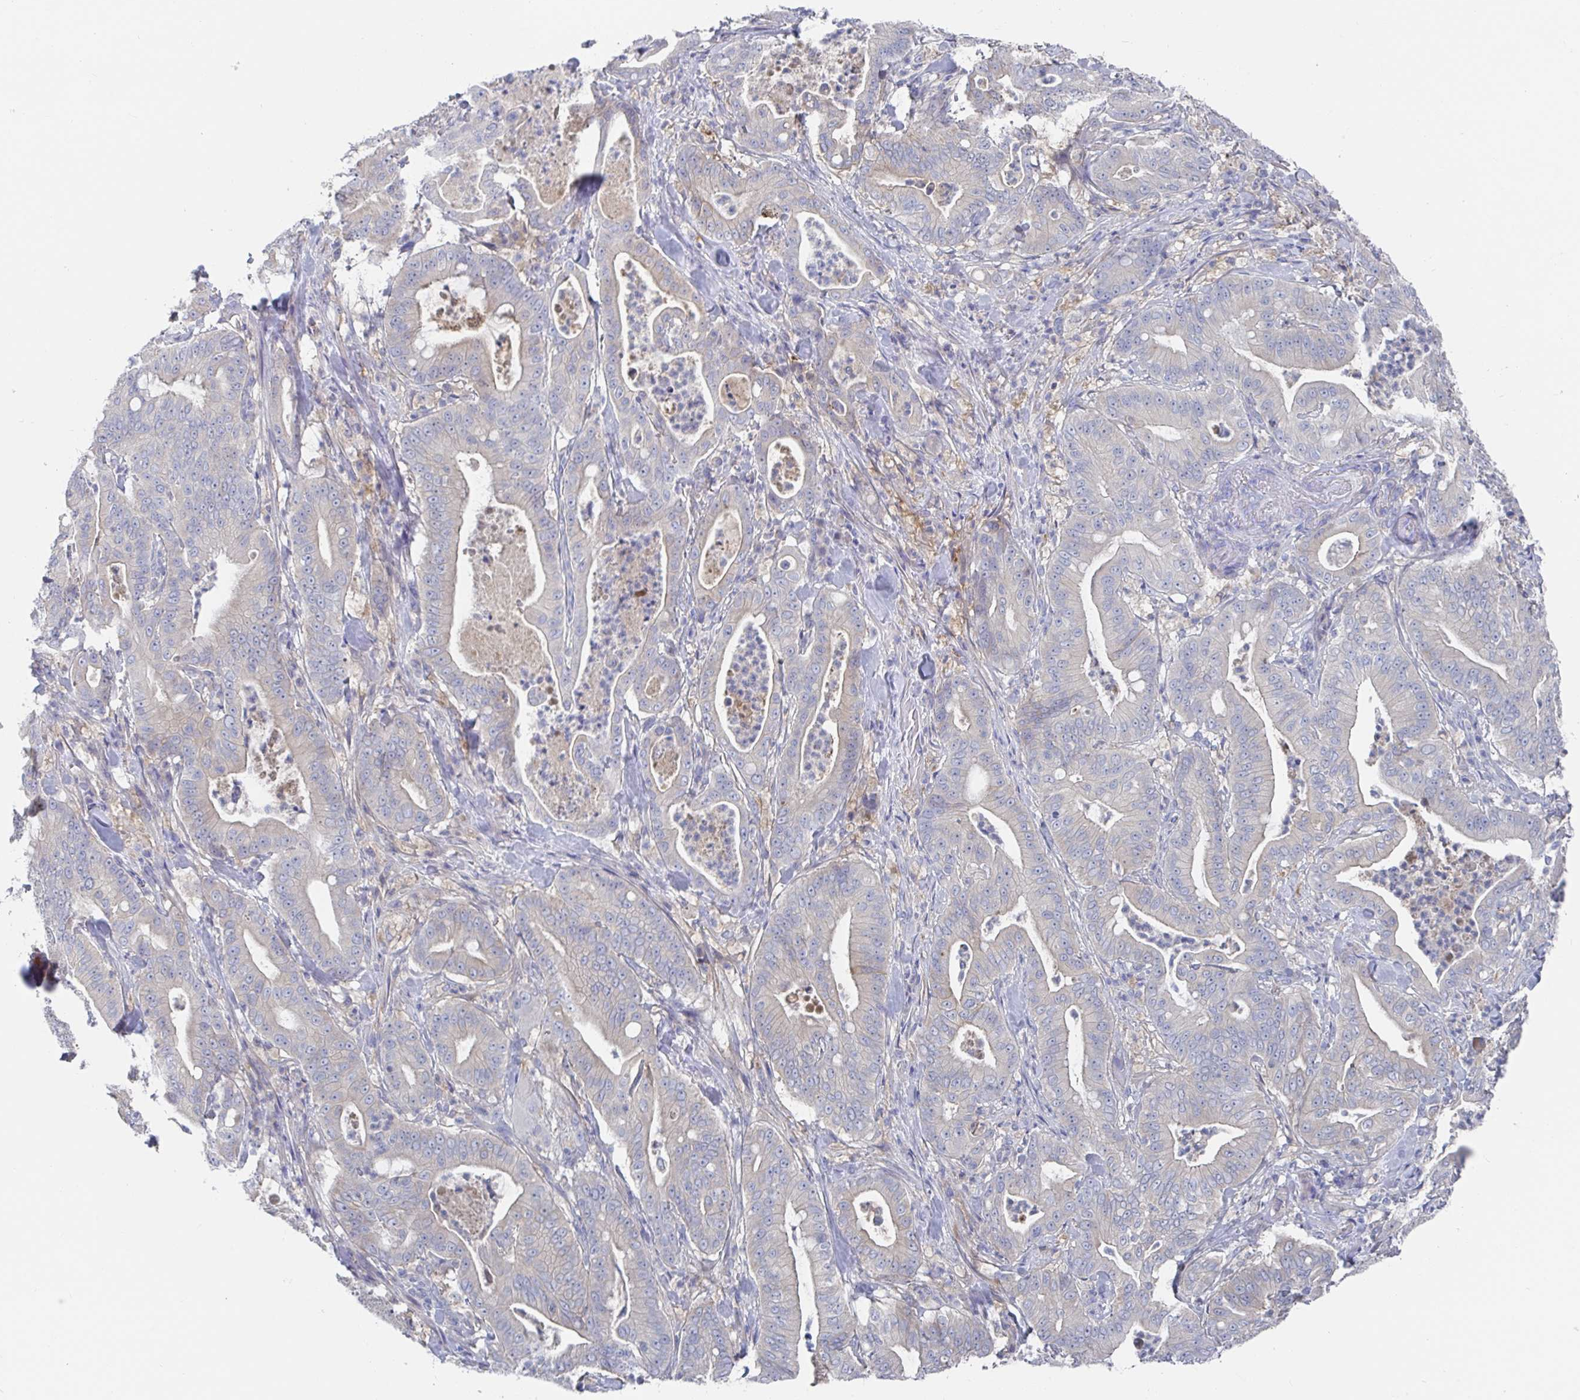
{"staining": {"intensity": "negative", "quantity": "none", "location": "none"}, "tissue": "pancreatic cancer", "cell_type": "Tumor cells", "image_type": "cancer", "snomed": [{"axis": "morphology", "description": "Adenocarcinoma, NOS"}, {"axis": "topography", "description": "Pancreas"}], "caption": "This is an immunohistochemistry photomicrograph of human adenocarcinoma (pancreatic). There is no positivity in tumor cells.", "gene": "GPR148", "patient": {"sex": "male", "age": 71}}